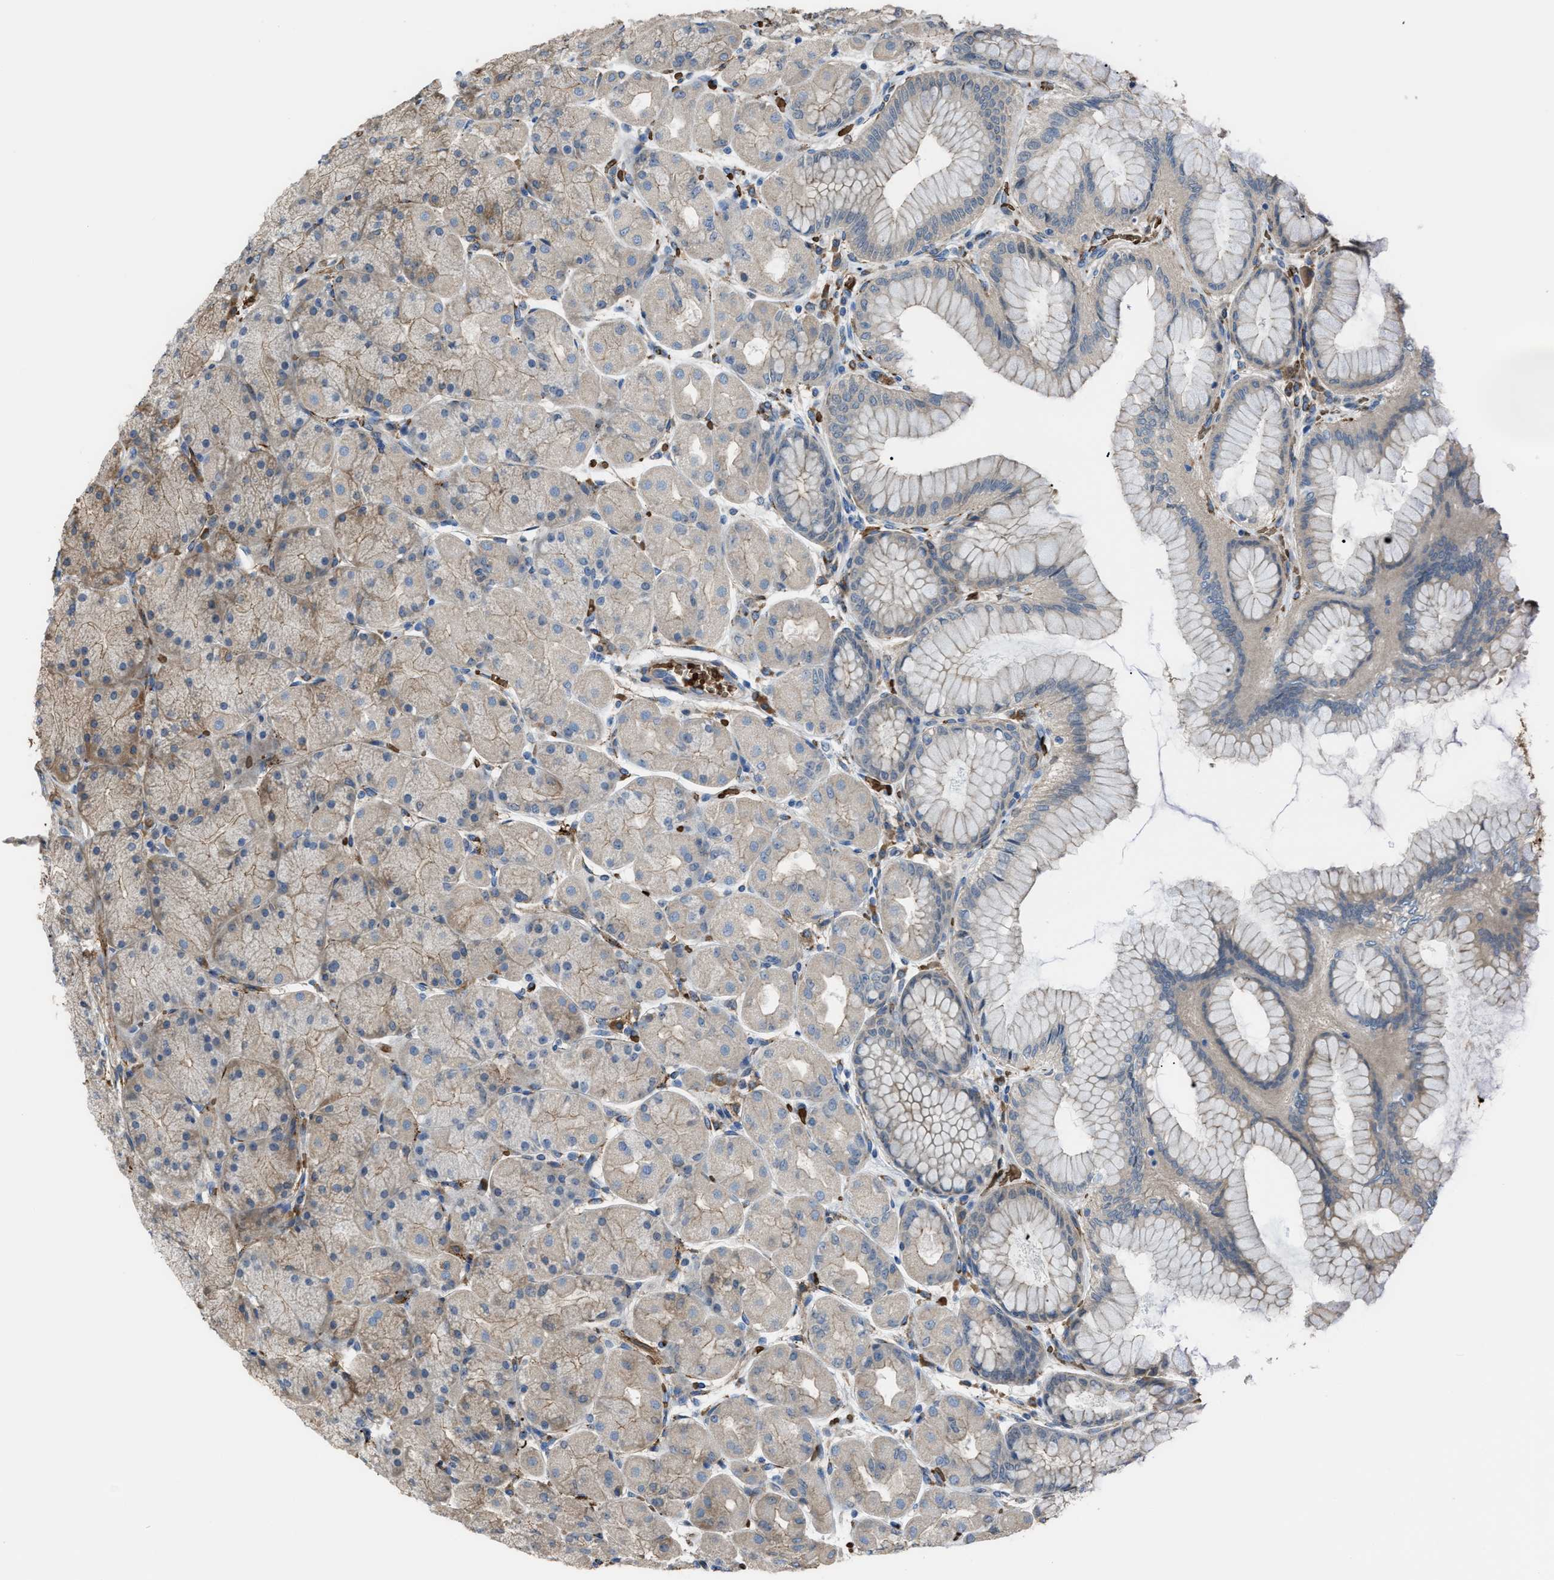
{"staining": {"intensity": "weak", "quantity": "25%-75%", "location": "cytoplasmic/membranous"}, "tissue": "stomach", "cell_type": "Glandular cells", "image_type": "normal", "snomed": [{"axis": "morphology", "description": "Normal tissue, NOS"}, {"axis": "topography", "description": "Stomach, upper"}], "caption": "Immunohistochemistry (DAB (3,3'-diaminobenzidine)) staining of unremarkable human stomach shows weak cytoplasmic/membranous protein expression in about 25%-75% of glandular cells.", "gene": "SELENOM", "patient": {"sex": "female", "age": 56}}